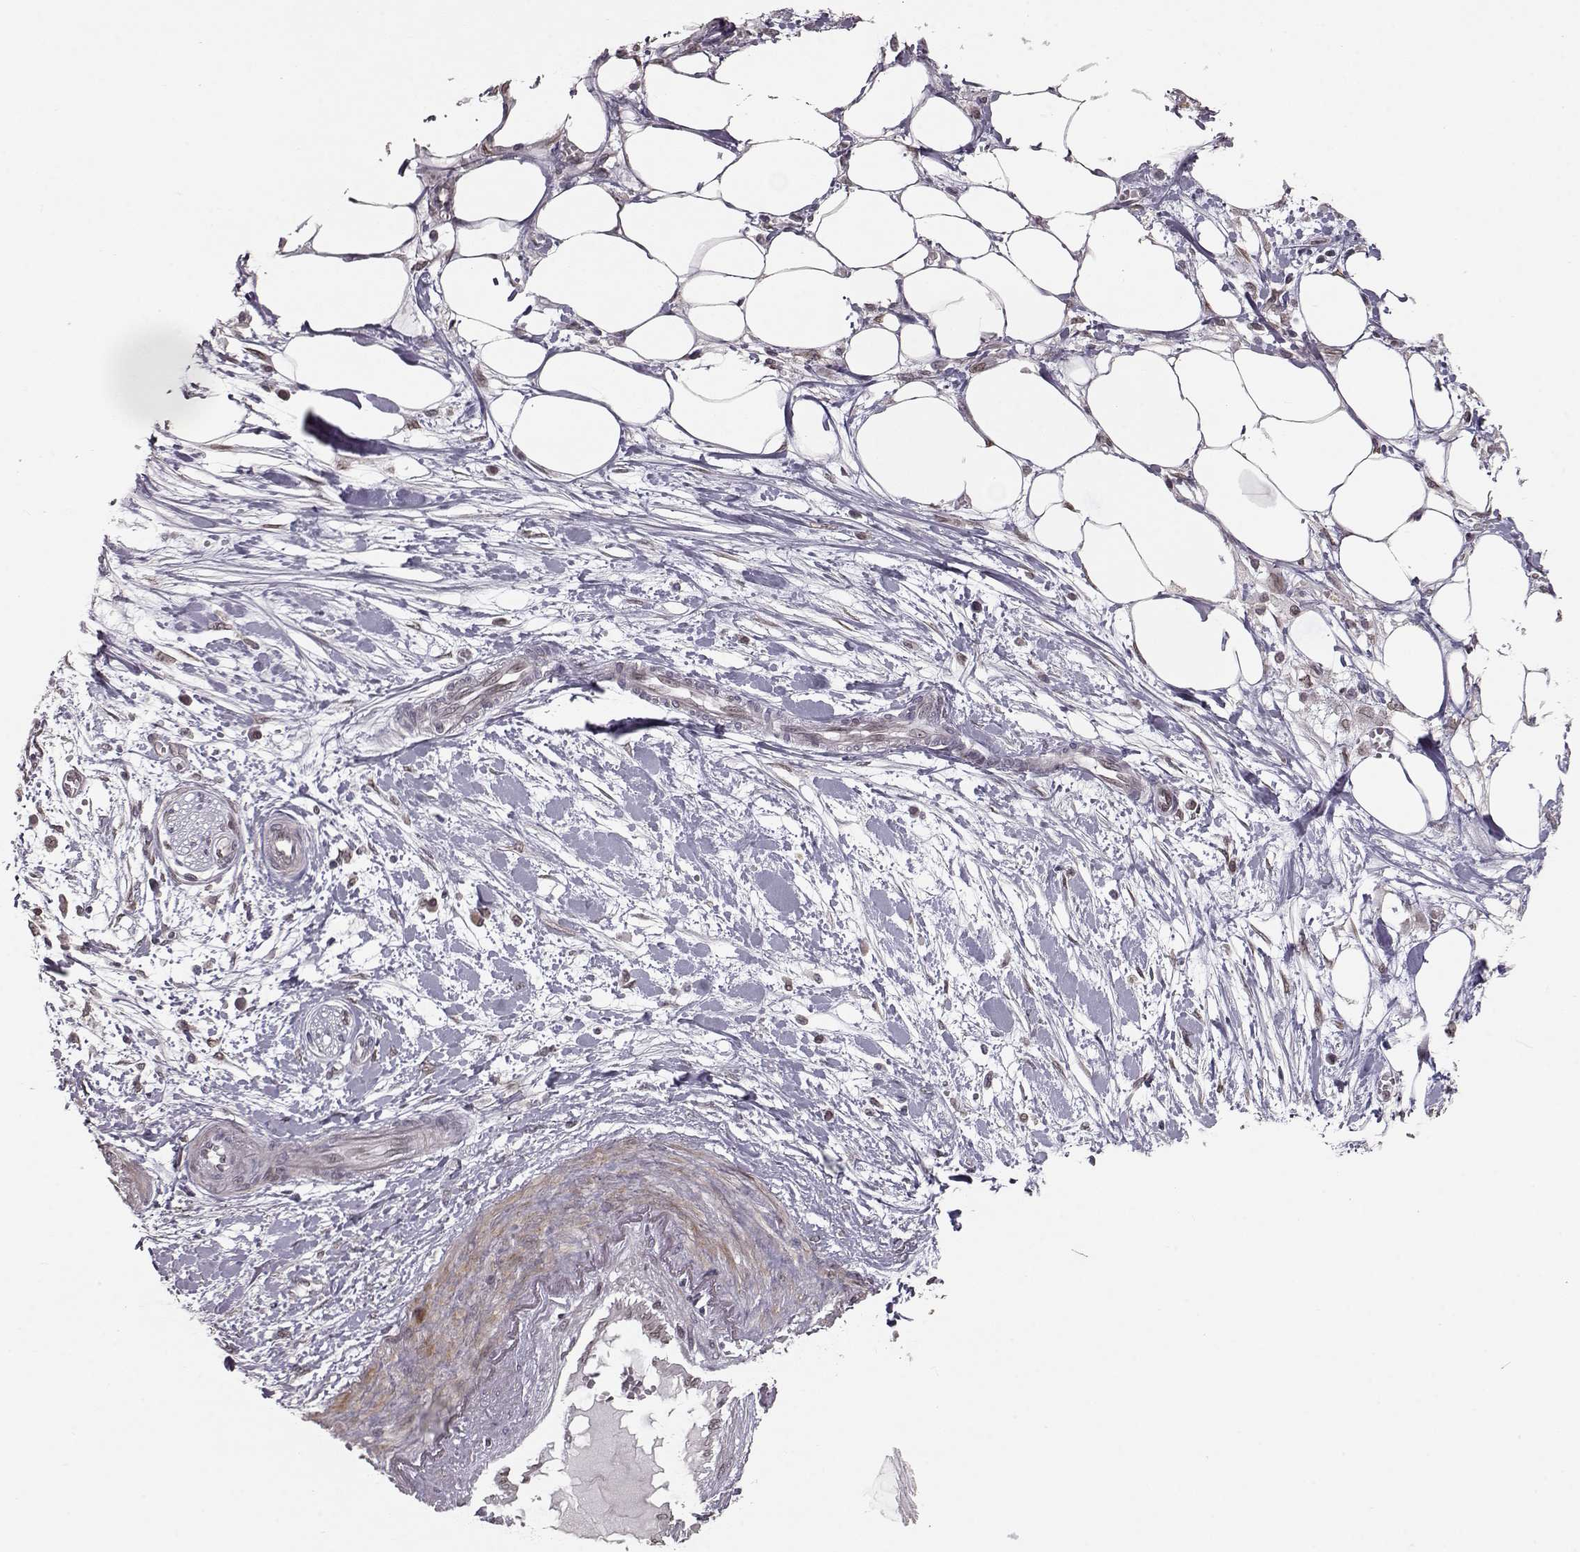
{"staining": {"intensity": "weak", "quantity": ">75%", "location": "cytoplasmic/membranous,nuclear"}, "tissue": "pancreatic cancer", "cell_type": "Tumor cells", "image_type": "cancer", "snomed": [{"axis": "morphology", "description": "Normal tissue, NOS"}, {"axis": "morphology", "description": "Adenocarcinoma, NOS"}, {"axis": "topography", "description": "Lymph node"}, {"axis": "topography", "description": "Pancreas"}], "caption": "The micrograph displays a brown stain indicating the presence of a protein in the cytoplasmic/membranous and nuclear of tumor cells in adenocarcinoma (pancreatic). The staining was performed using DAB to visualize the protein expression in brown, while the nuclei were stained in blue with hematoxylin (Magnification: 20x).", "gene": "NUP37", "patient": {"sex": "female", "age": 58}}